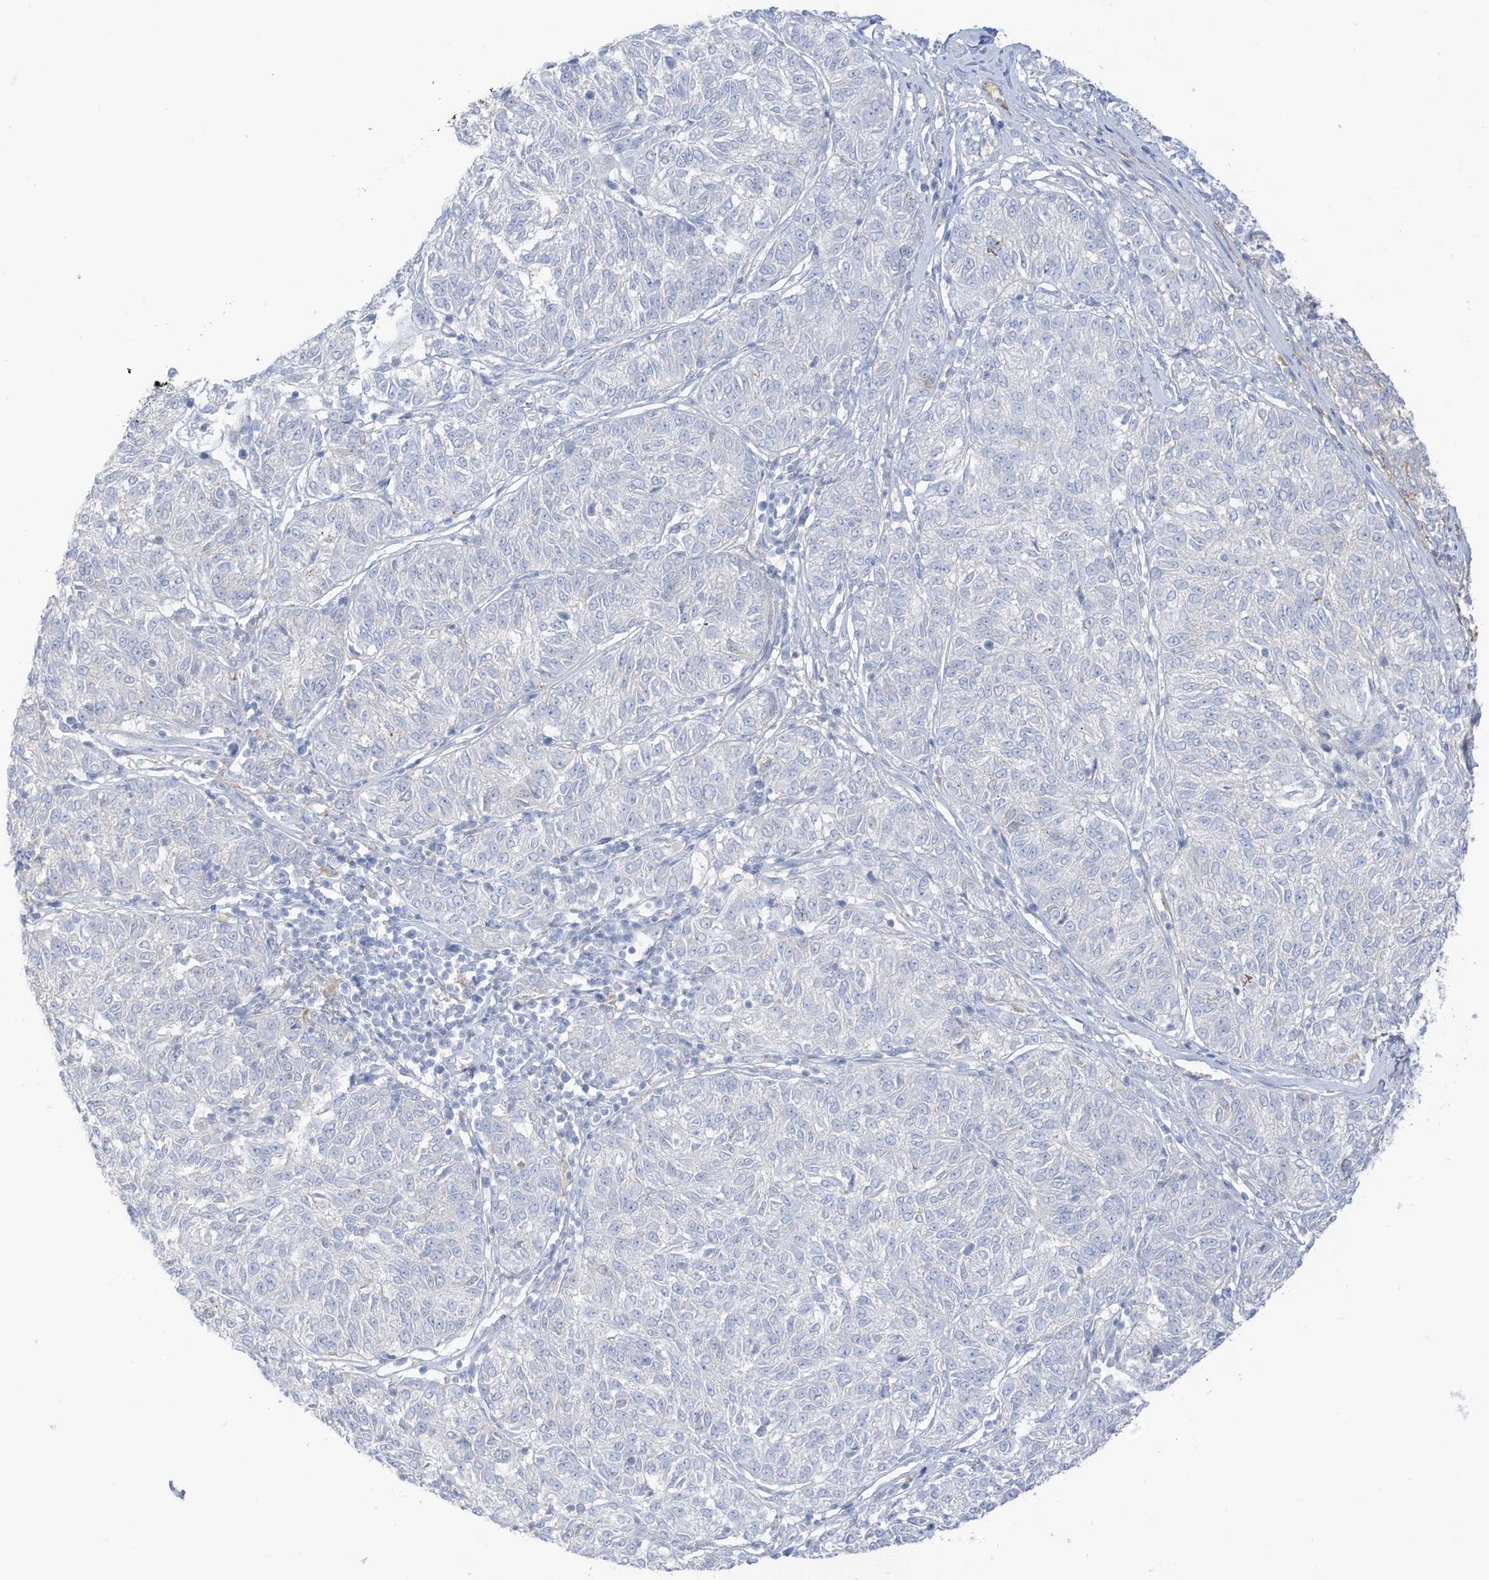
{"staining": {"intensity": "negative", "quantity": "none", "location": "none"}, "tissue": "melanoma", "cell_type": "Tumor cells", "image_type": "cancer", "snomed": [{"axis": "morphology", "description": "Malignant melanoma, NOS"}, {"axis": "topography", "description": "Skin"}], "caption": "Malignant melanoma stained for a protein using immunohistochemistry demonstrates no positivity tumor cells.", "gene": "HSD17B13", "patient": {"sex": "female", "age": 72}}